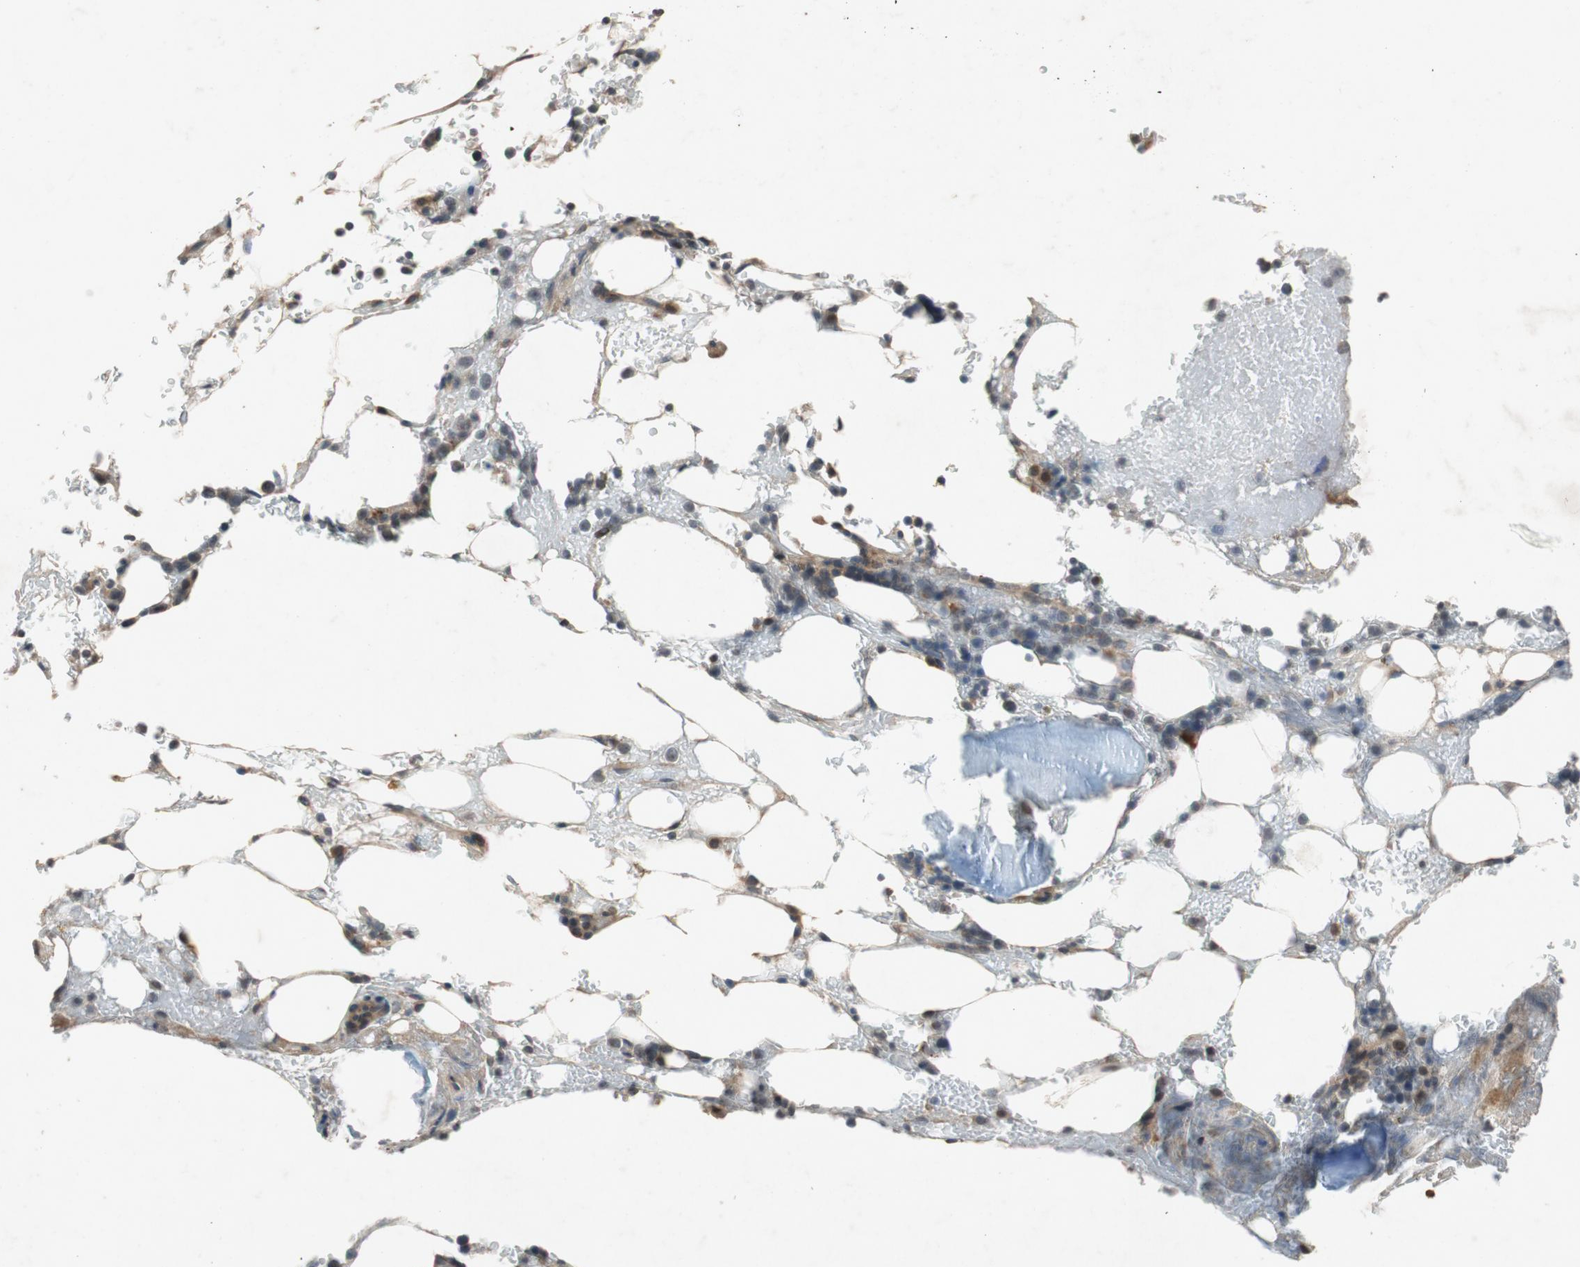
{"staining": {"intensity": "strong", "quantity": "<25%", "location": "cytoplasmic/membranous"}, "tissue": "bone marrow", "cell_type": "Hematopoietic cells", "image_type": "normal", "snomed": [{"axis": "morphology", "description": "Normal tissue, NOS"}, {"axis": "topography", "description": "Bone marrow"}], "caption": "Protein positivity by immunohistochemistry displays strong cytoplasmic/membranous expression in about <25% of hematopoietic cells in unremarkable bone marrow.", "gene": "ATP2C1", "patient": {"sex": "female", "age": 73}}